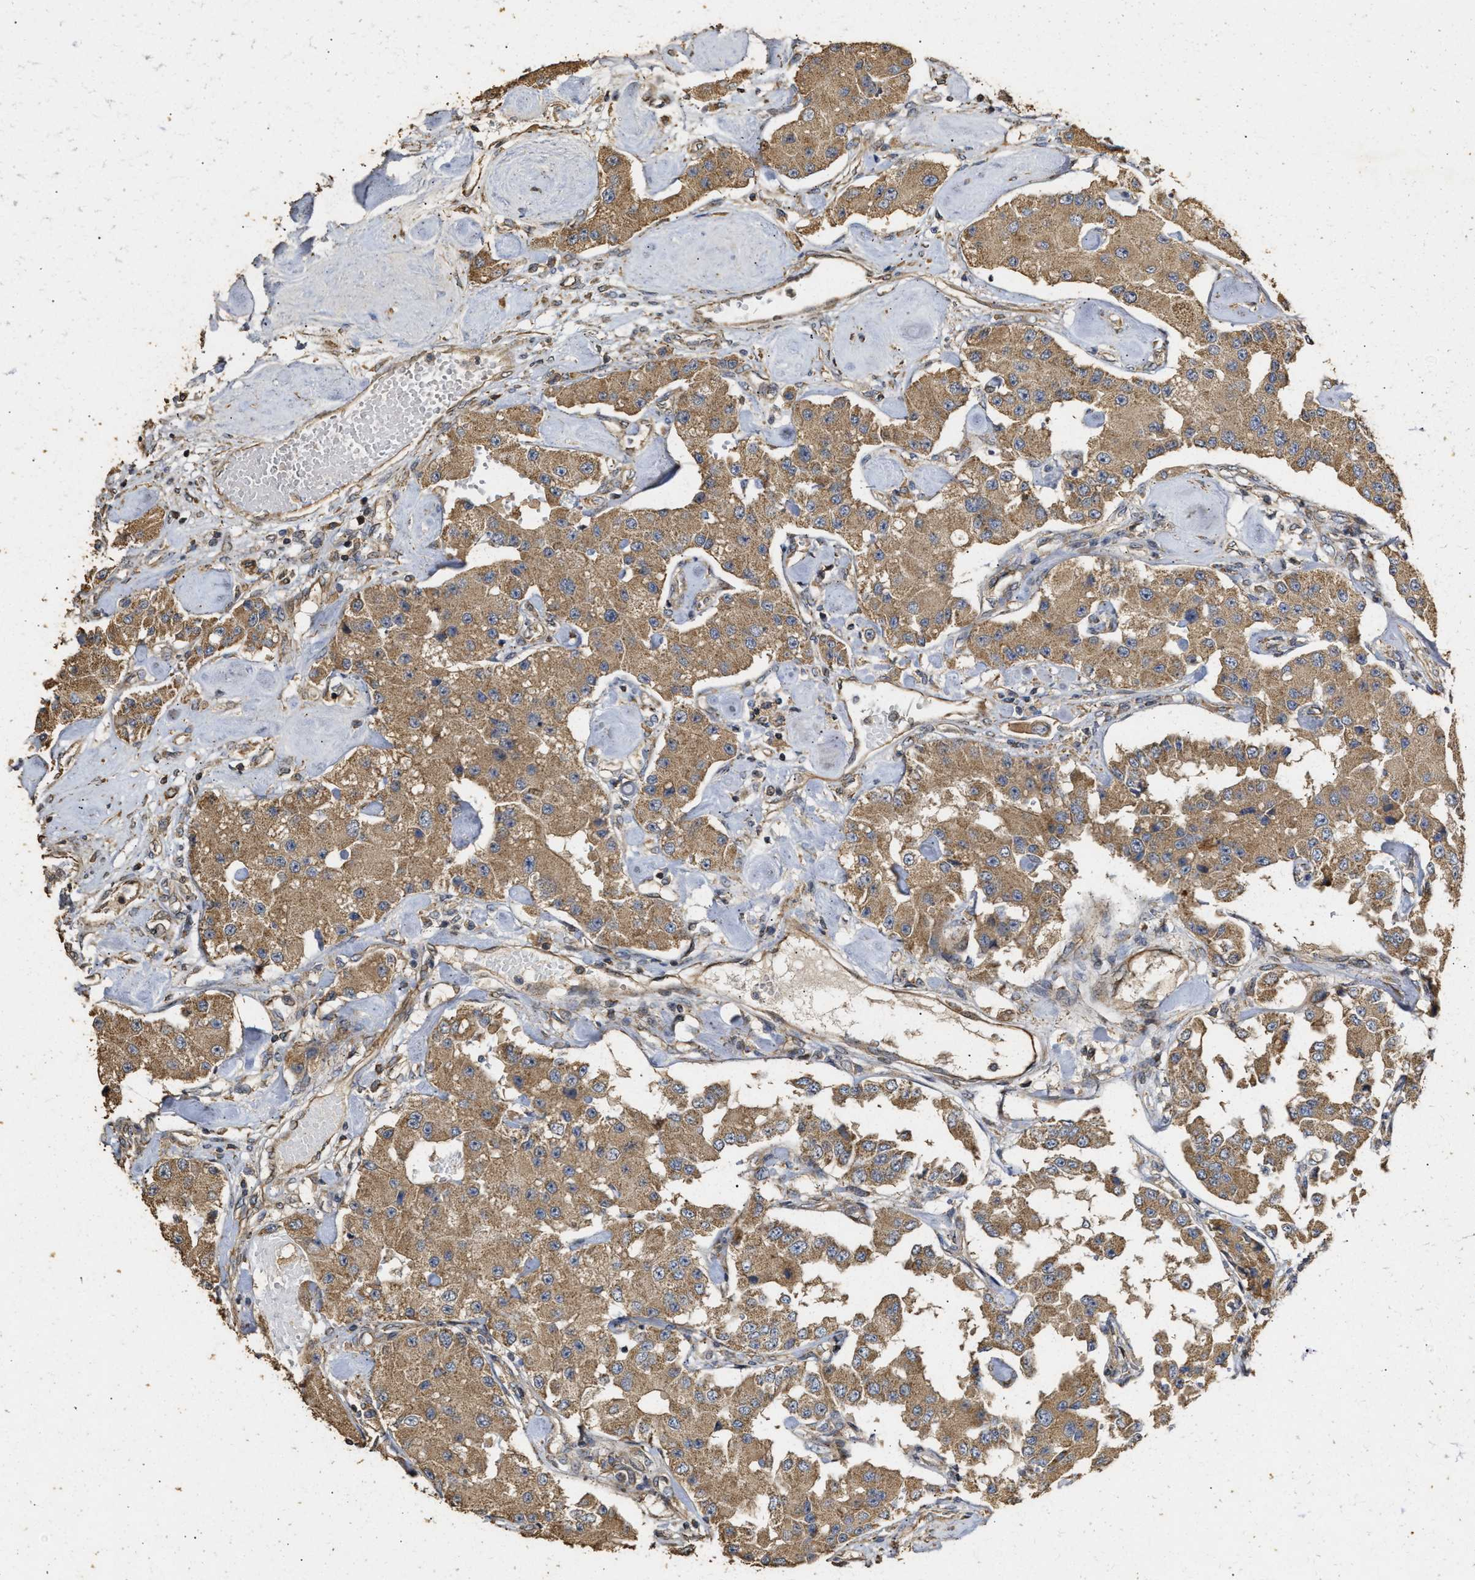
{"staining": {"intensity": "moderate", "quantity": ">75%", "location": "cytoplasmic/membranous"}, "tissue": "carcinoid", "cell_type": "Tumor cells", "image_type": "cancer", "snomed": [{"axis": "morphology", "description": "Carcinoid, malignant, NOS"}, {"axis": "topography", "description": "Pancreas"}], "caption": "Malignant carcinoid was stained to show a protein in brown. There is medium levels of moderate cytoplasmic/membranous positivity in approximately >75% of tumor cells. The staining was performed using DAB, with brown indicating positive protein expression. Nuclei are stained blue with hematoxylin.", "gene": "NAV1", "patient": {"sex": "male", "age": 41}}